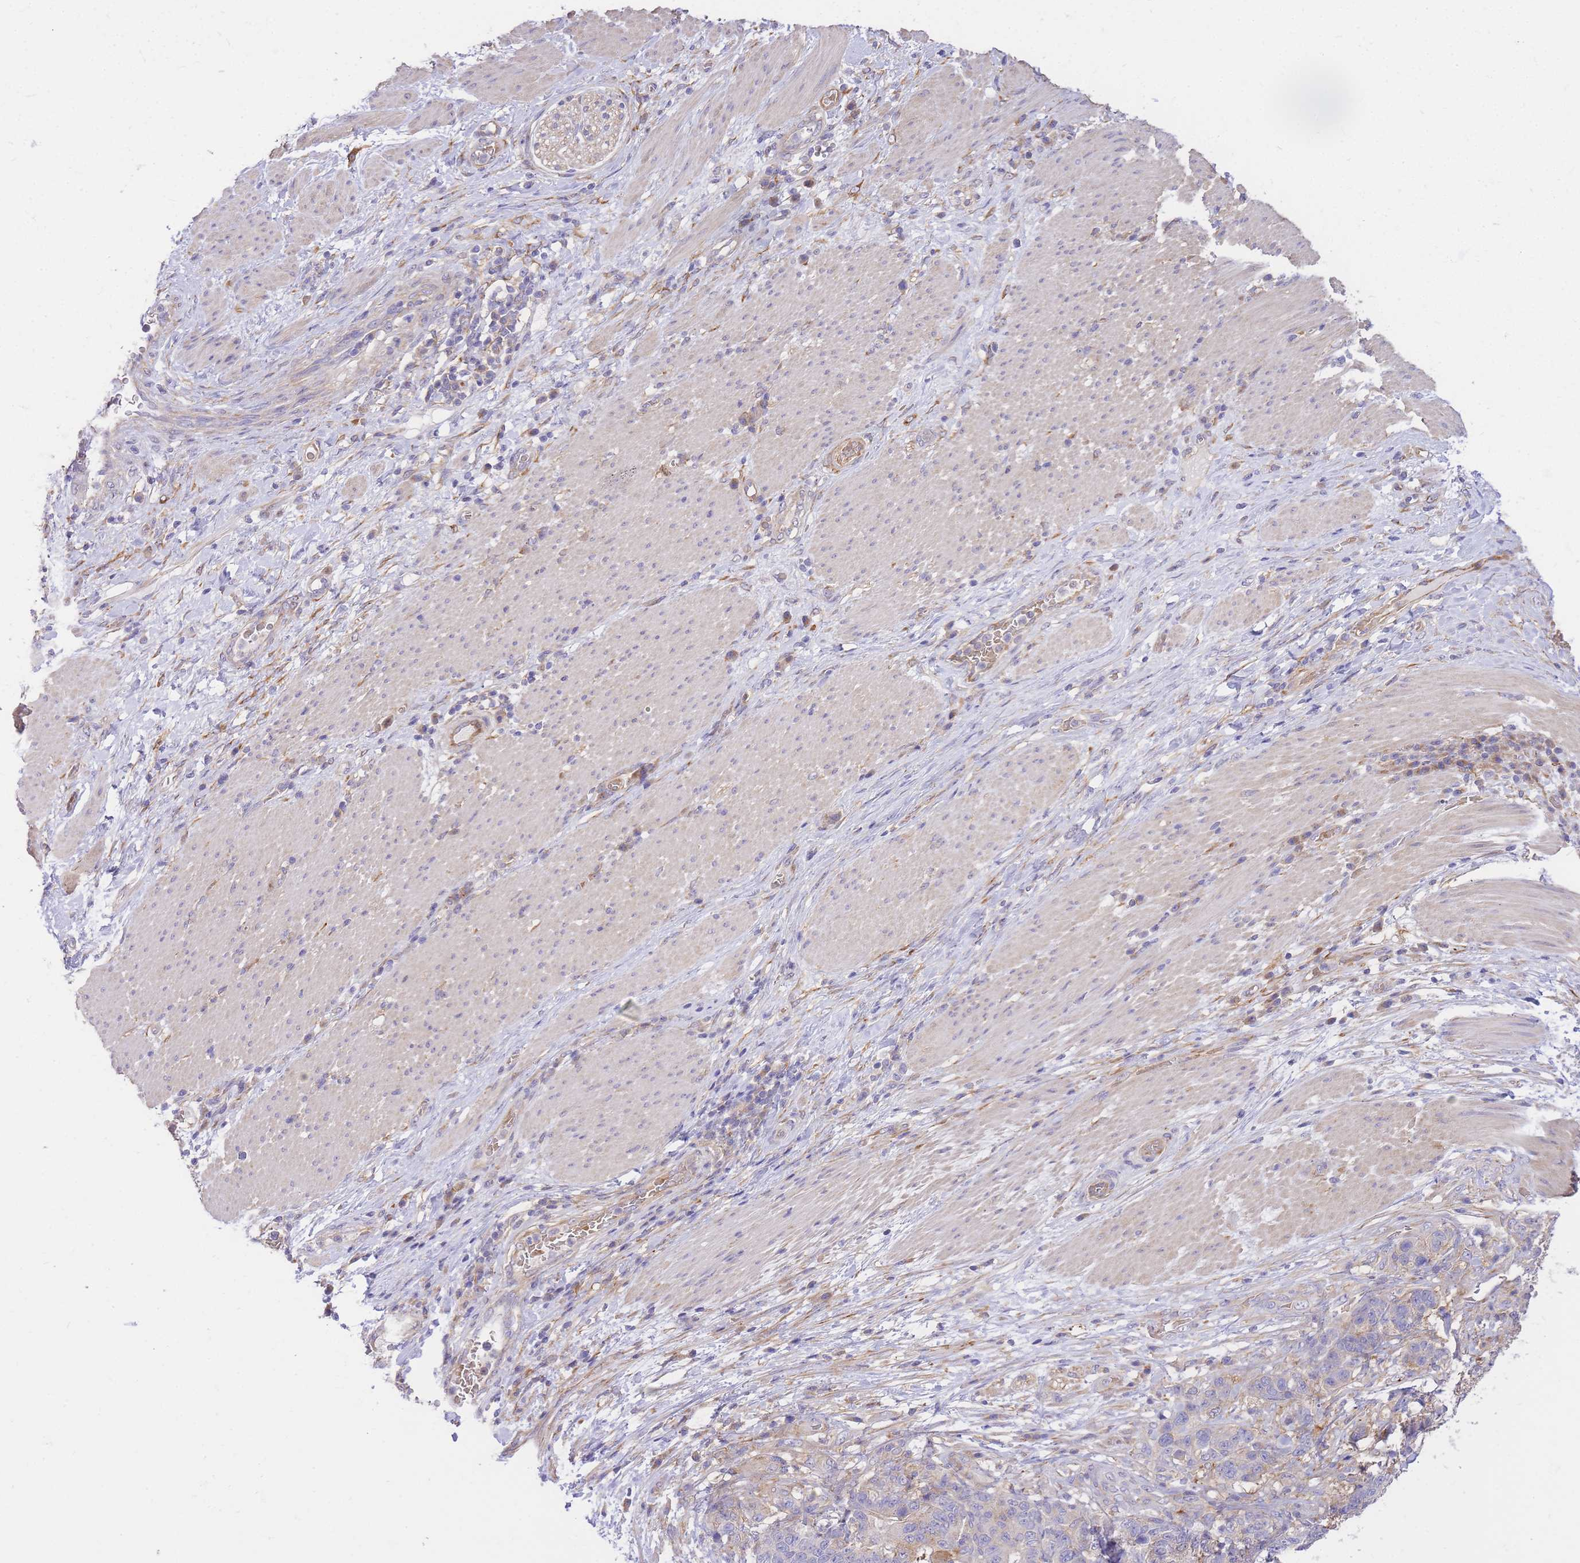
{"staining": {"intensity": "moderate", "quantity": "<25%", "location": "cytoplasmic/membranous"}, "tissue": "stomach cancer", "cell_type": "Tumor cells", "image_type": "cancer", "snomed": [{"axis": "morphology", "description": "Normal tissue, NOS"}, {"axis": "morphology", "description": "Adenocarcinoma, NOS"}, {"axis": "topography", "description": "Stomach"}], "caption": "Stomach adenocarcinoma was stained to show a protein in brown. There is low levels of moderate cytoplasmic/membranous positivity in about <25% of tumor cells. (Brightfield microscopy of DAB IHC at high magnification).", "gene": "INSYN2B", "patient": {"sex": "female", "age": 64}}